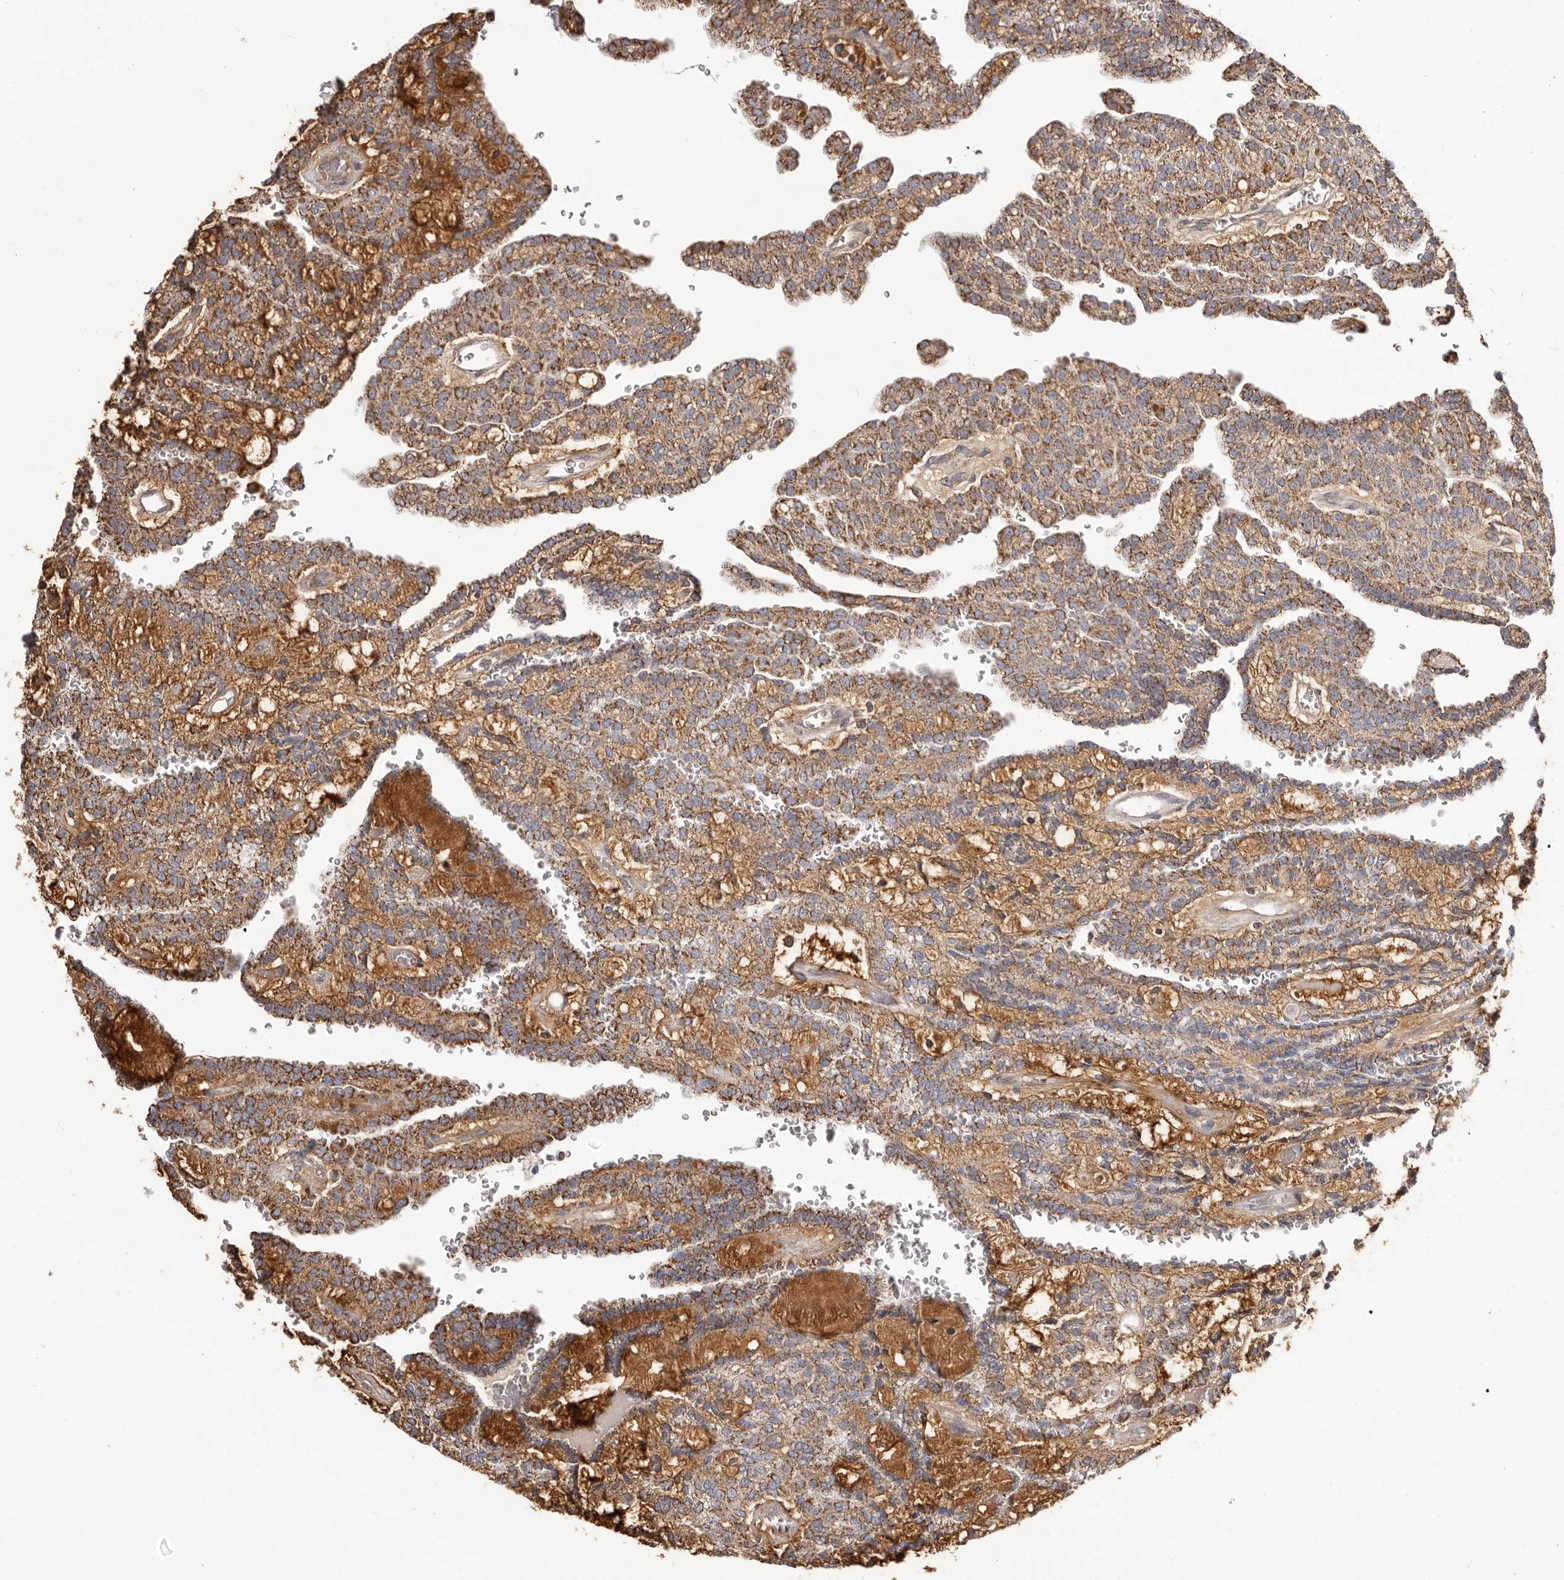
{"staining": {"intensity": "moderate", "quantity": ">75%", "location": "cytoplasmic/membranous"}, "tissue": "renal cancer", "cell_type": "Tumor cells", "image_type": "cancer", "snomed": [{"axis": "morphology", "description": "Adenocarcinoma, NOS"}, {"axis": "topography", "description": "Kidney"}], "caption": "A photomicrograph of adenocarcinoma (renal) stained for a protein shows moderate cytoplasmic/membranous brown staining in tumor cells. (Stains: DAB in brown, nuclei in blue, Microscopy: brightfield microscopy at high magnification).", "gene": "CHRM2", "patient": {"sex": "male", "age": 63}}